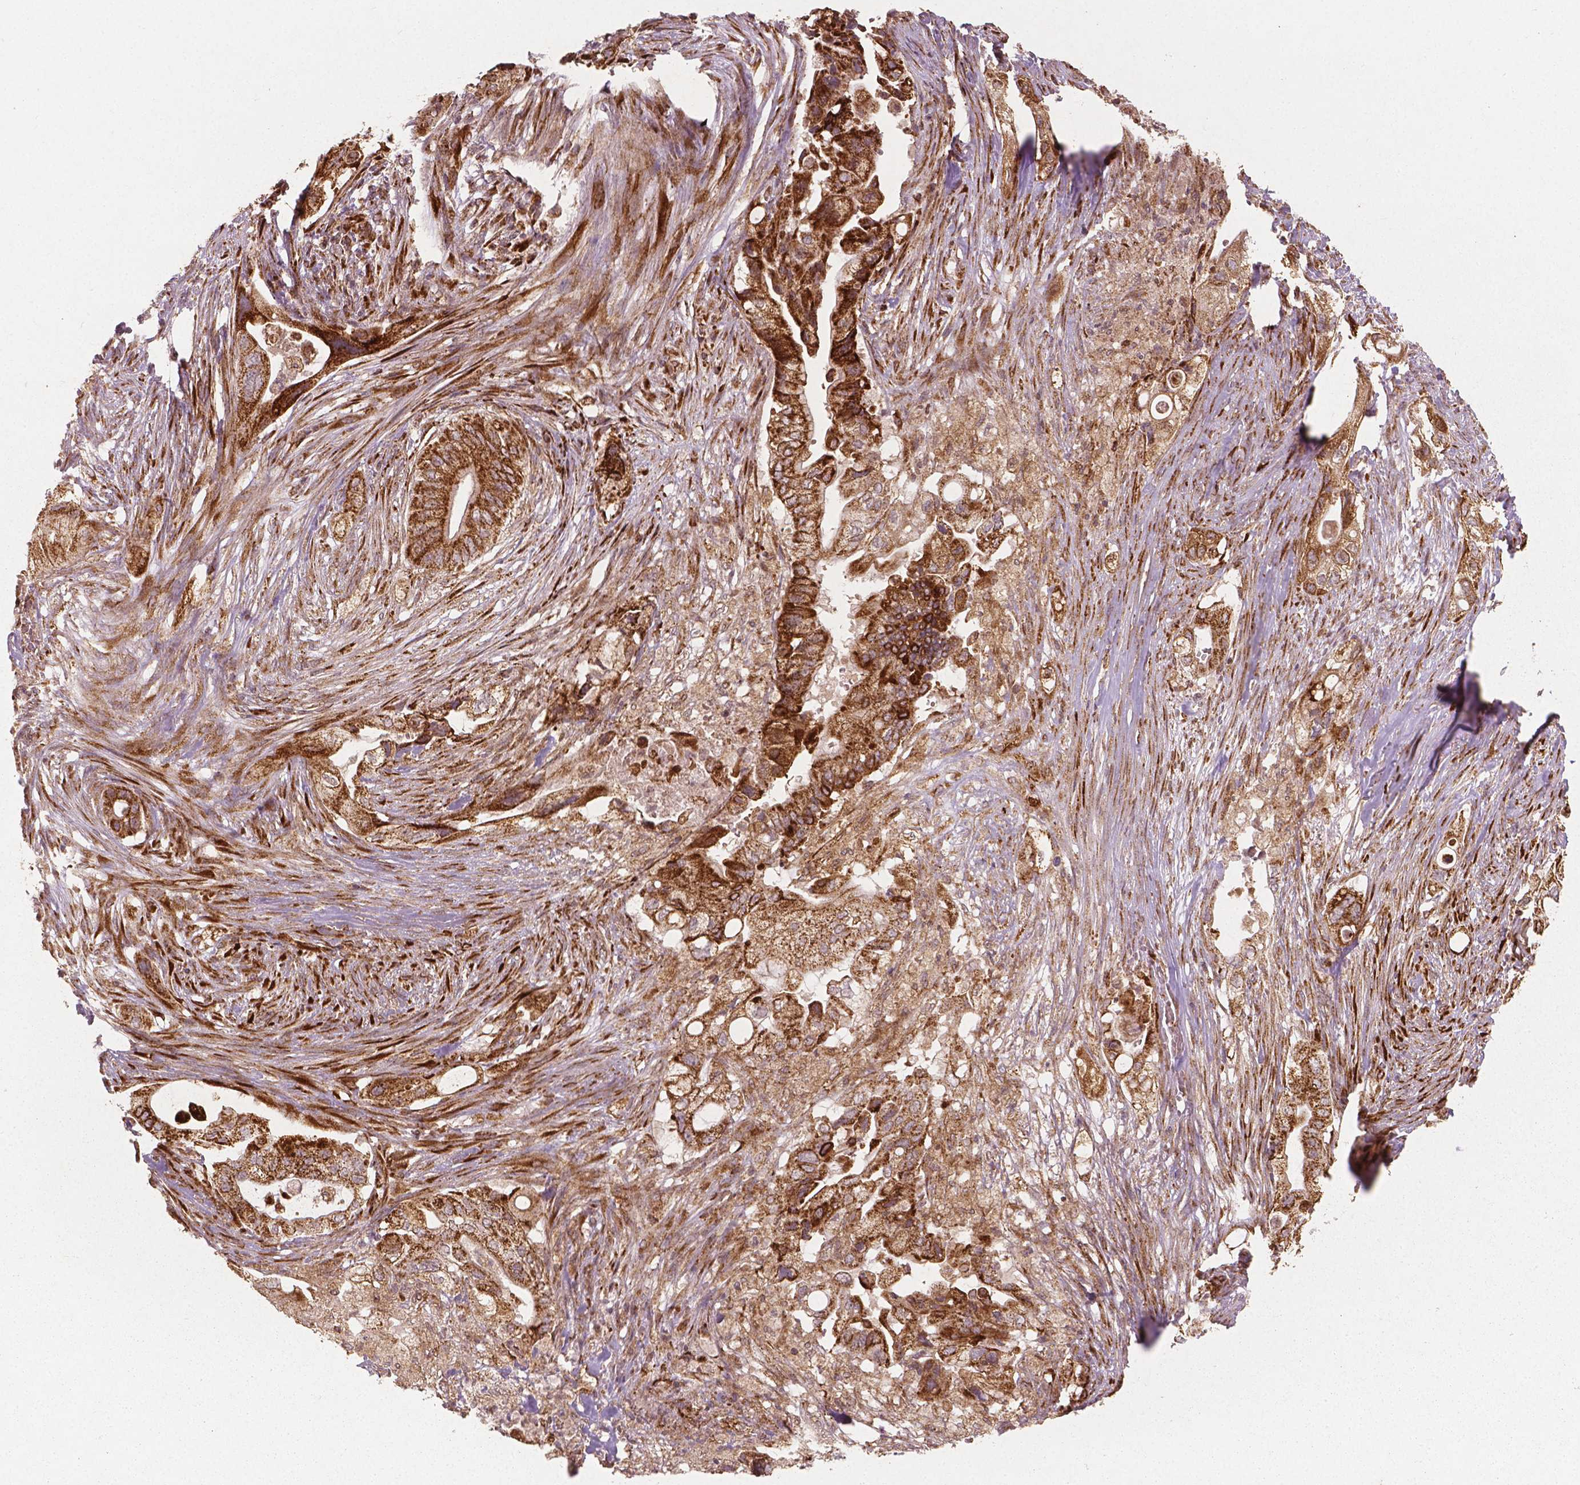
{"staining": {"intensity": "strong", "quantity": ">75%", "location": "cytoplasmic/membranous"}, "tissue": "pancreatic cancer", "cell_type": "Tumor cells", "image_type": "cancer", "snomed": [{"axis": "morphology", "description": "Adenocarcinoma, NOS"}, {"axis": "topography", "description": "Pancreas"}], "caption": "Pancreatic cancer (adenocarcinoma) tissue shows strong cytoplasmic/membranous positivity in approximately >75% of tumor cells", "gene": "PGAM5", "patient": {"sex": "female", "age": 72}}